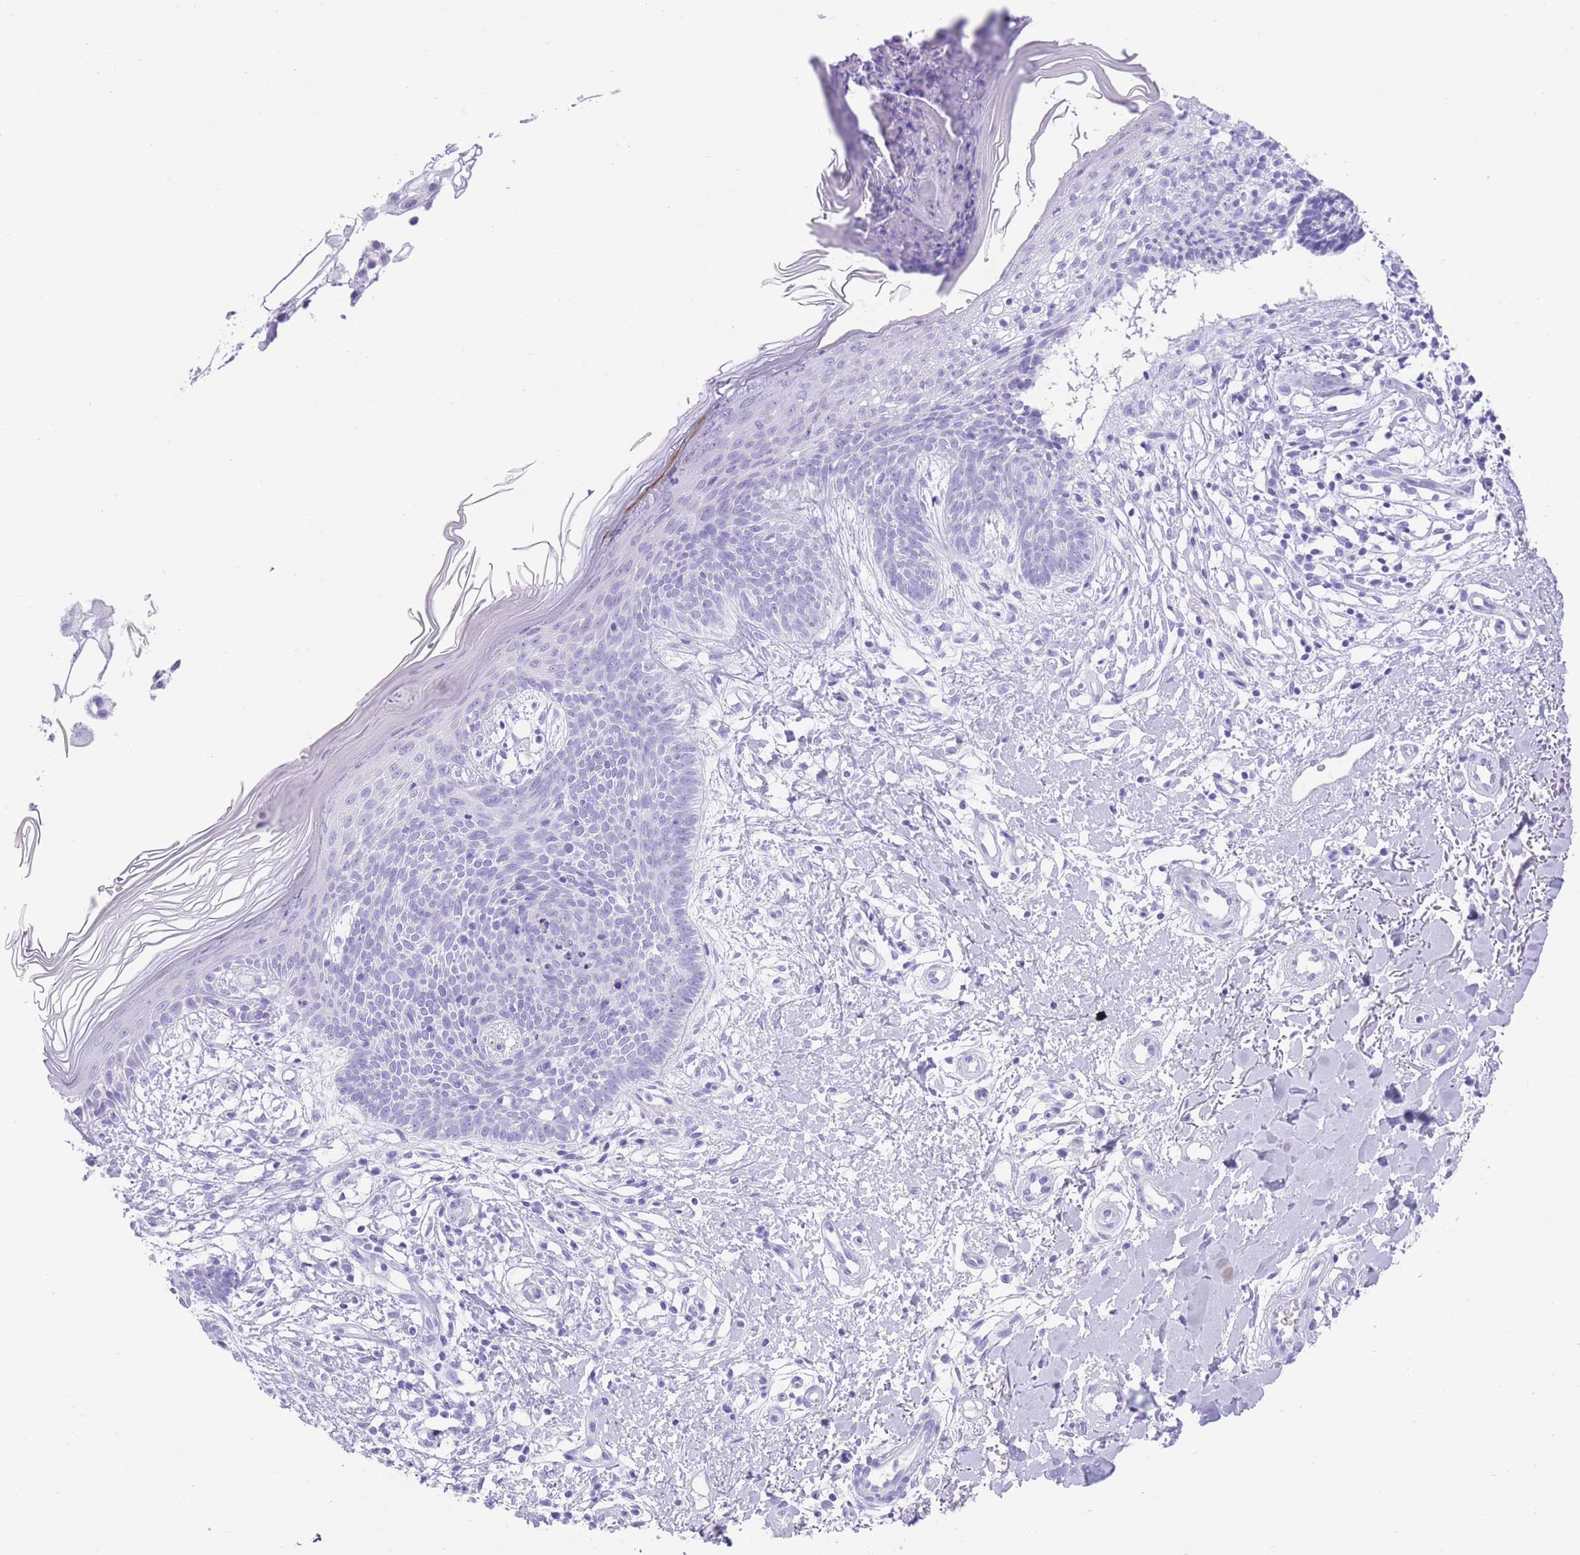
{"staining": {"intensity": "negative", "quantity": "none", "location": "none"}, "tissue": "skin cancer", "cell_type": "Tumor cells", "image_type": "cancer", "snomed": [{"axis": "morphology", "description": "Basal cell carcinoma"}, {"axis": "topography", "description": "Skin"}], "caption": "High power microscopy image of an IHC histopathology image of skin cancer (basal cell carcinoma), revealing no significant expression in tumor cells.", "gene": "ELOA2", "patient": {"sex": "male", "age": 78}}